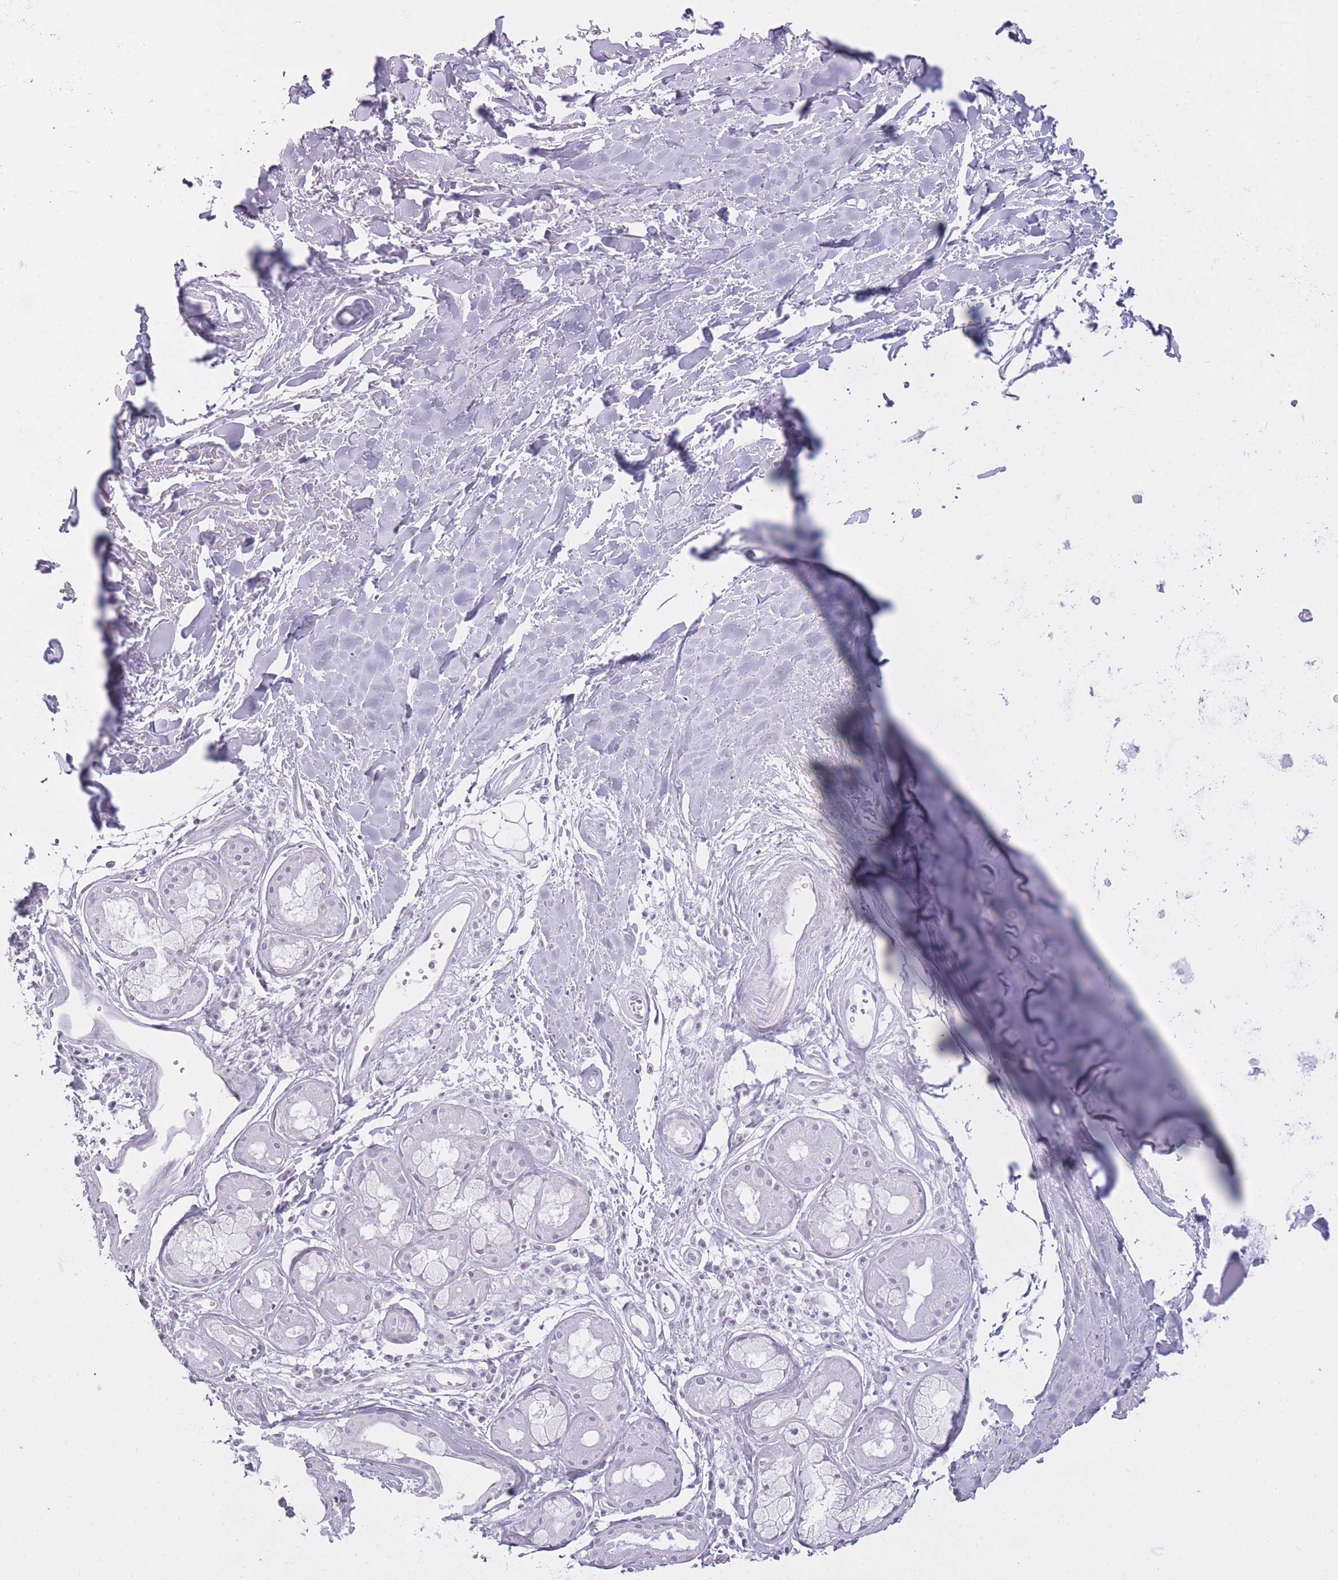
{"staining": {"intensity": "negative", "quantity": "none", "location": "none"}, "tissue": "adipose tissue", "cell_type": "Adipocytes", "image_type": "normal", "snomed": [{"axis": "morphology", "description": "Normal tissue, NOS"}, {"axis": "topography", "description": "Cartilage tissue"}], "caption": "Immunohistochemistry of normal adipose tissue reveals no positivity in adipocytes. (IHC, brightfield microscopy, high magnification).", "gene": "GOLGA6A", "patient": {"sex": "male", "age": 57}}